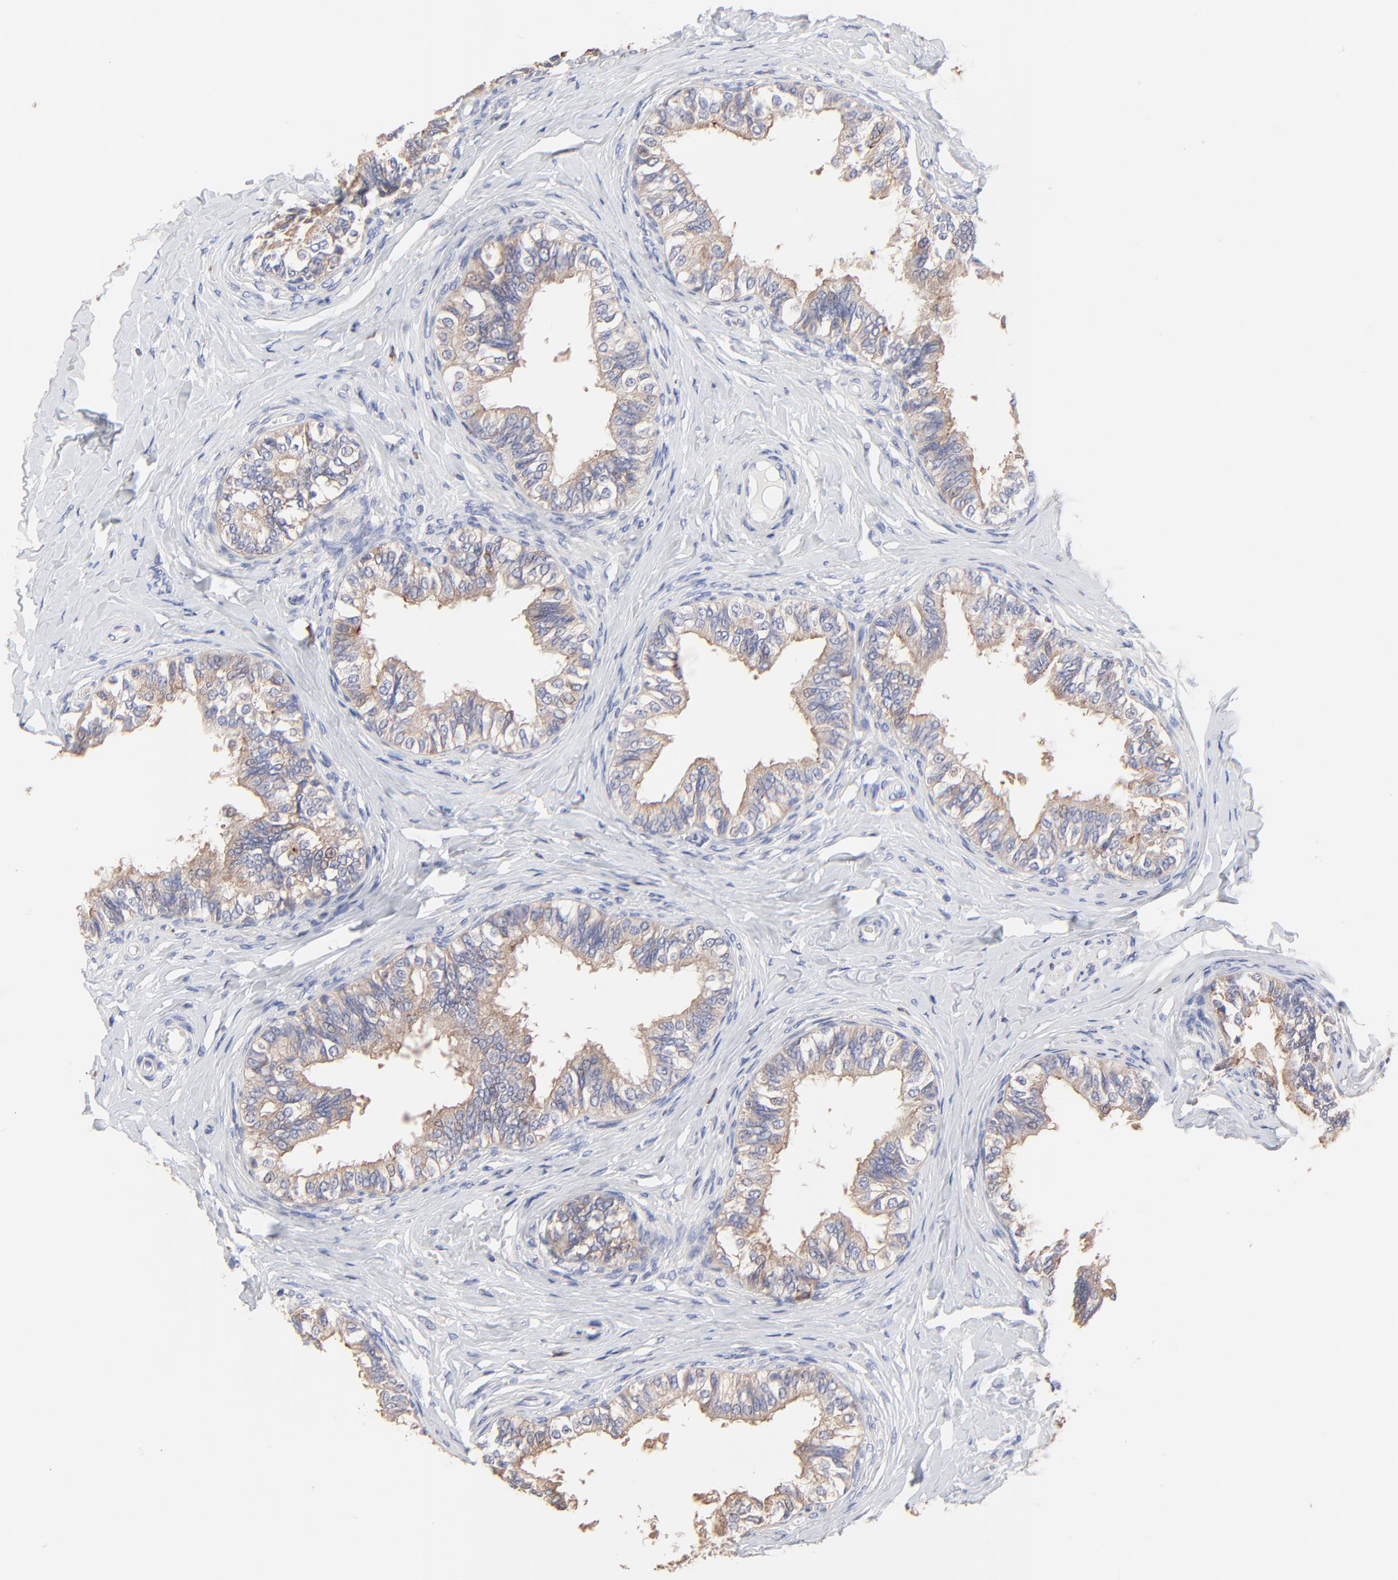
{"staining": {"intensity": "moderate", "quantity": ">75%", "location": "cytoplasmic/membranous"}, "tissue": "epididymis", "cell_type": "Glandular cells", "image_type": "normal", "snomed": [{"axis": "morphology", "description": "Normal tissue, NOS"}, {"axis": "topography", "description": "Soft tissue"}, {"axis": "topography", "description": "Epididymis"}], "caption": "Immunohistochemical staining of normal human epididymis displays moderate cytoplasmic/membranous protein positivity in approximately >75% of glandular cells. (DAB IHC, brown staining for protein, blue staining for nuclei).", "gene": "PPFIBP2", "patient": {"sex": "male", "age": 26}}